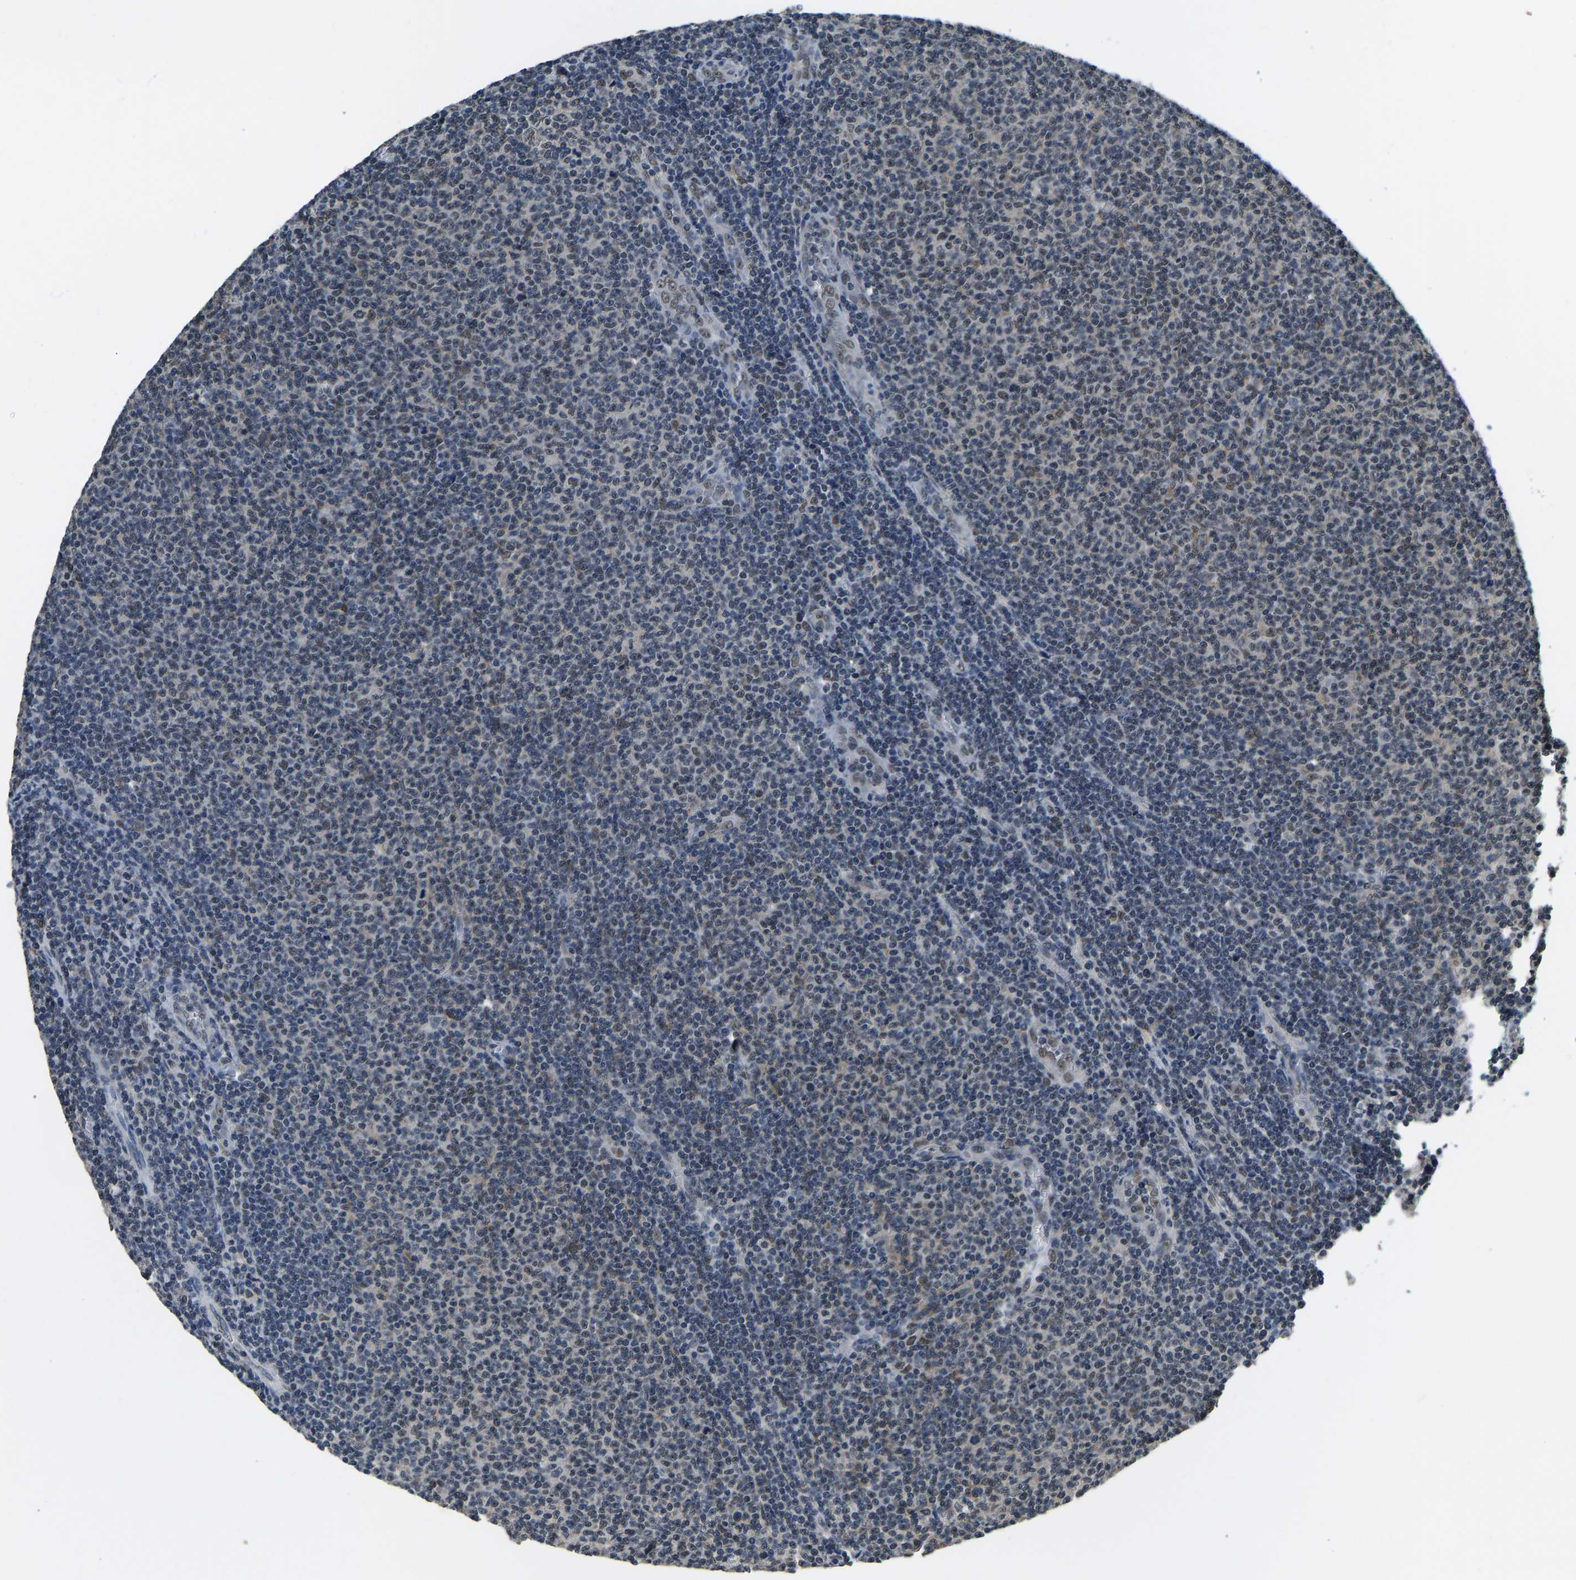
{"staining": {"intensity": "negative", "quantity": "none", "location": "none"}, "tissue": "lymphoma", "cell_type": "Tumor cells", "image_type": "cancer", "snomed": [{"axis": "morphology", "description": "Malignant lymphoma, non-Hodgkin's type, Low grade"}, {"axis": "topography", "description": "Lymph node"}], "caption": "This is an immunohistochemistry histopathology image of human malignant lymphoma, non-Hodgkin's type (low-grade). There is no positivity in tumor cells.", "gene": "TOX4", "patient": {"sex": "male", "age": 66}}